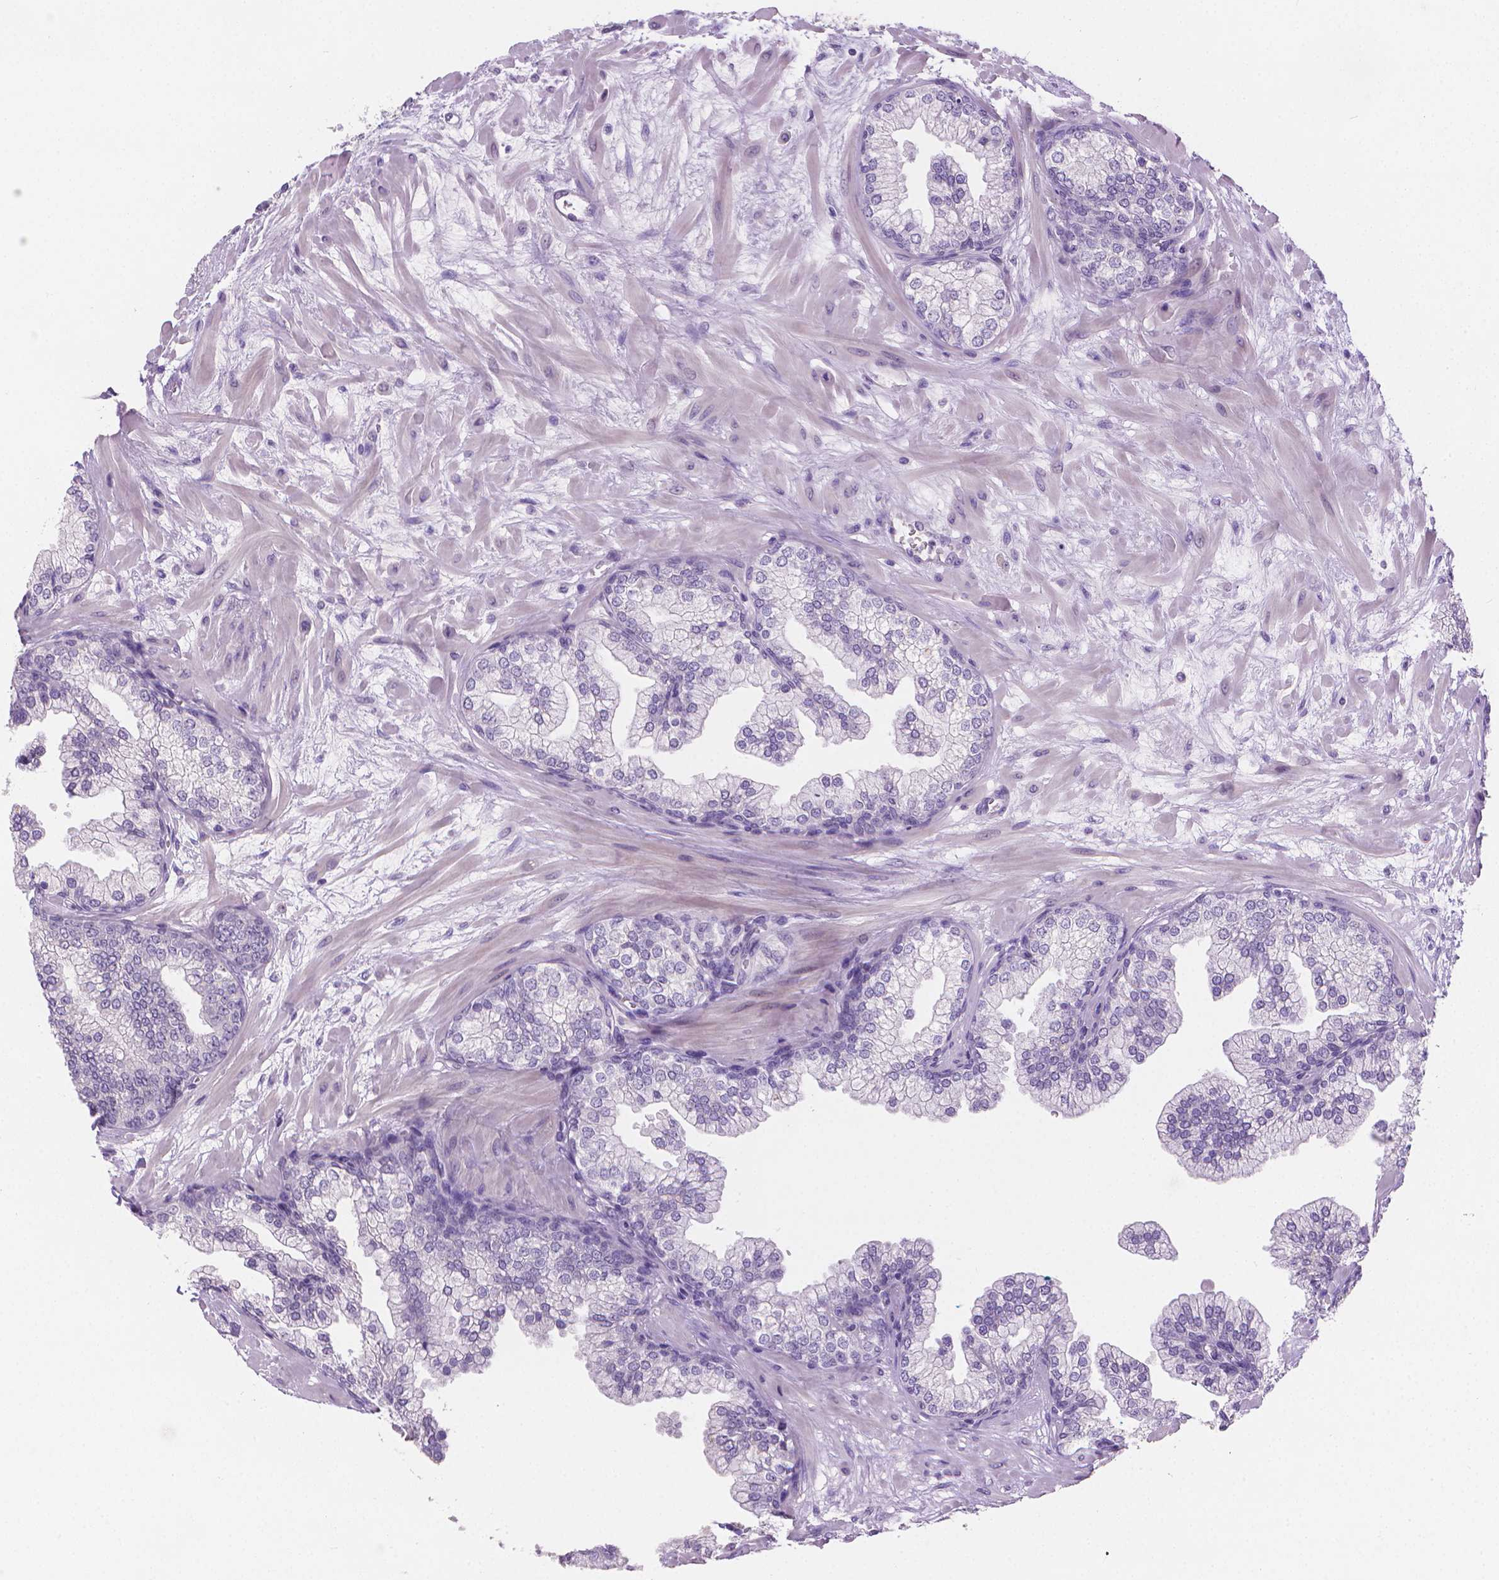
{"staining": {"intensity": "negative", "quantity": "none", "location": "none"}, "tissue": "prostate", "cell_type": "Glandular cells", "image_type": "normal", "snomed": [{"axis": "morphology", "description": "Normal tissue, NOS"}, {"axis": "topography", "description": "Prostate"}, {"axis": "topography", "description": "Peripheral nerve tissue"}], "caption": "This is a histopathology image of immunohistochemistry (IHC) staining of unremarkable prostate, which shows no positivity in glandular cells.", "gene": "TNNI2", "patient": {"sex": "male", "age": 61}}